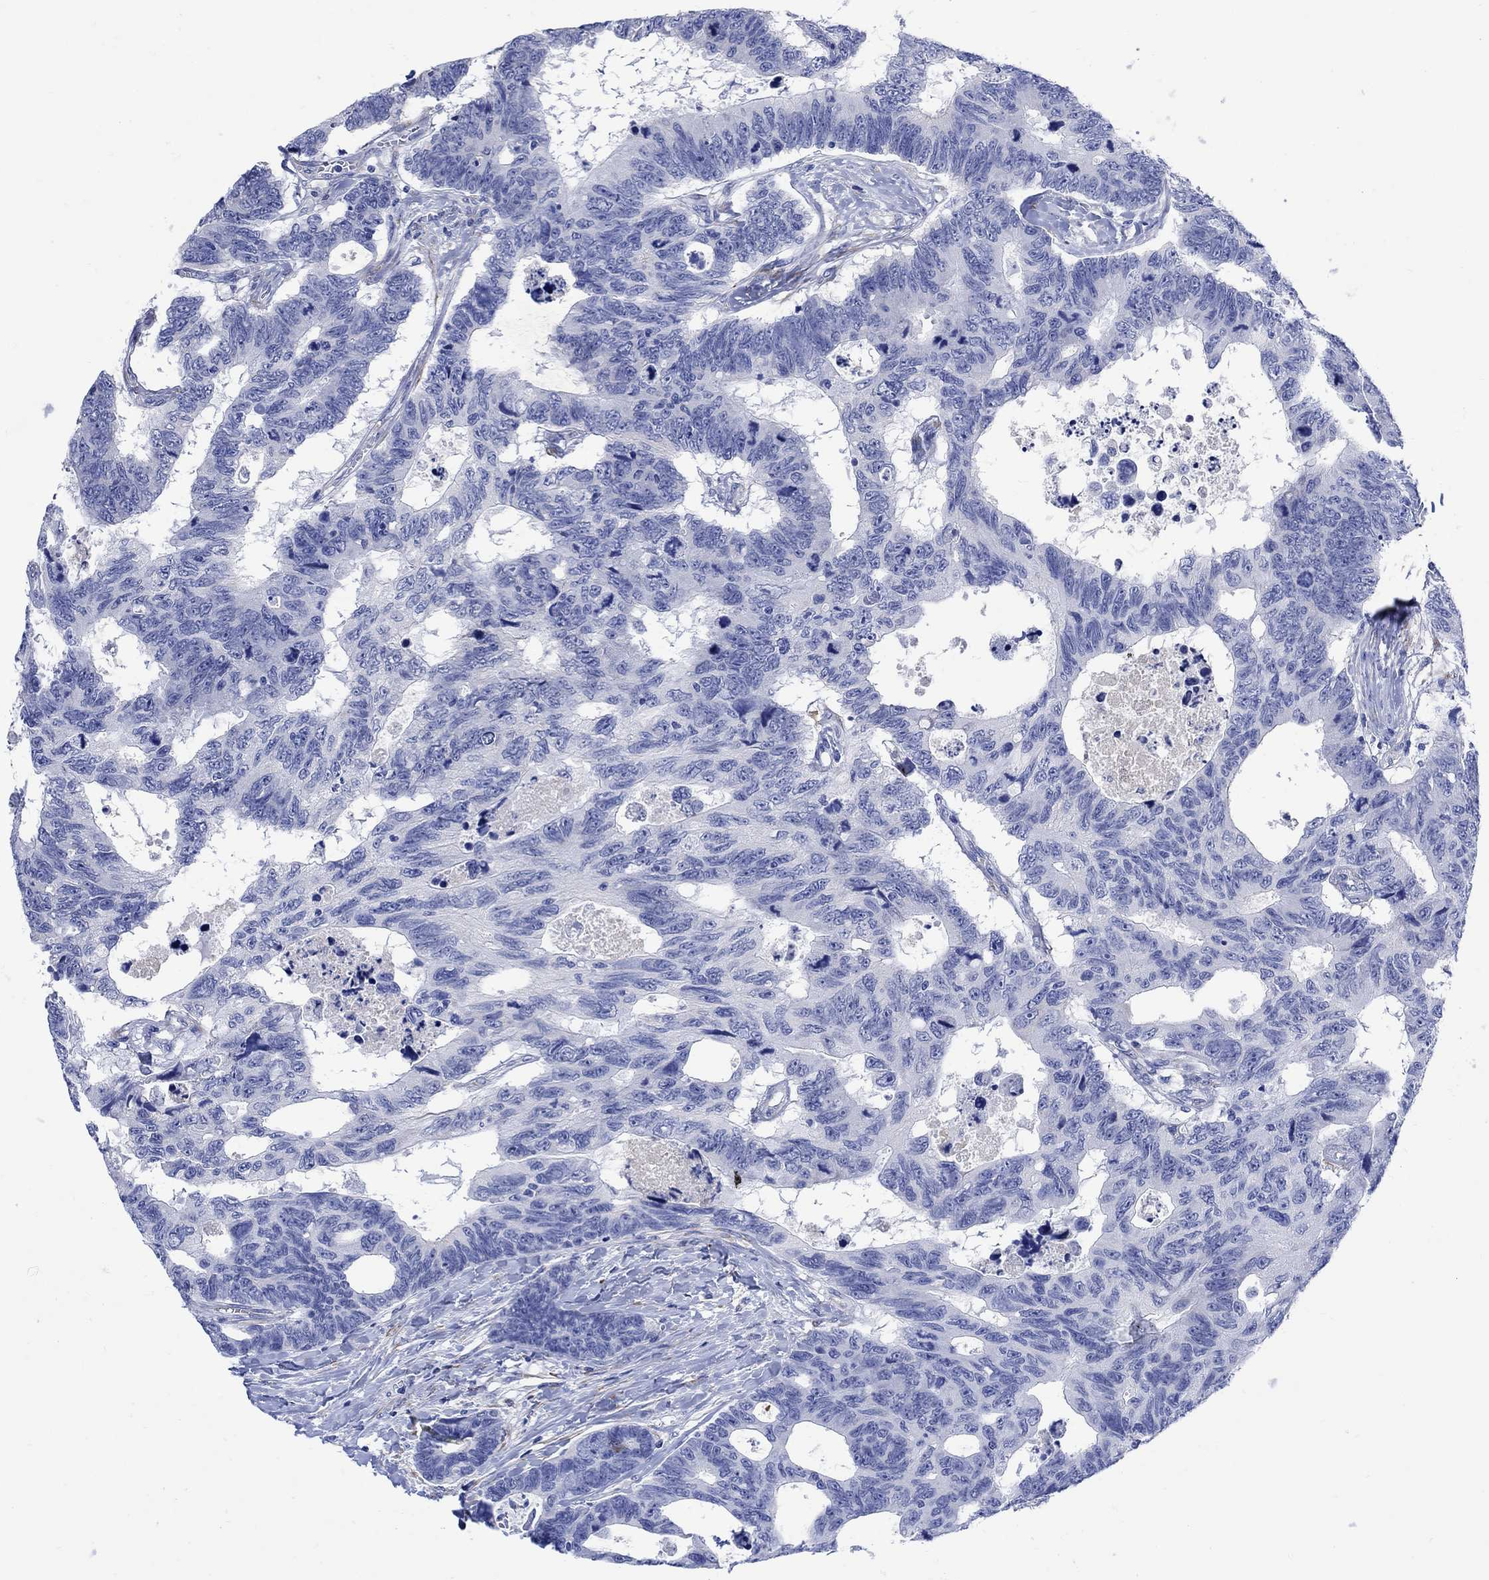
{"staining": {"intensity": "negative", "quantity": "none", "location": "none"}, "tissue": "colorectal cancer", "cell_type": "Tumor cells", "image_type": "cancer", "snomed": [{"axis": "morphology", "description": "Adenocarcinoma, NOS"}, {"axis": "topography", "description": "Colon"}], "caption": "Immunohistochemistry (IHC) photomicrograph of neoplastic tissue: colorectal adenocarcinoma stained with DAB (3,3'-diaminobenzidine) demonstrates no significant protein expression in tumor cells.", "gene": "MYL1", "patient": {"sex": "female", "age": 77}}